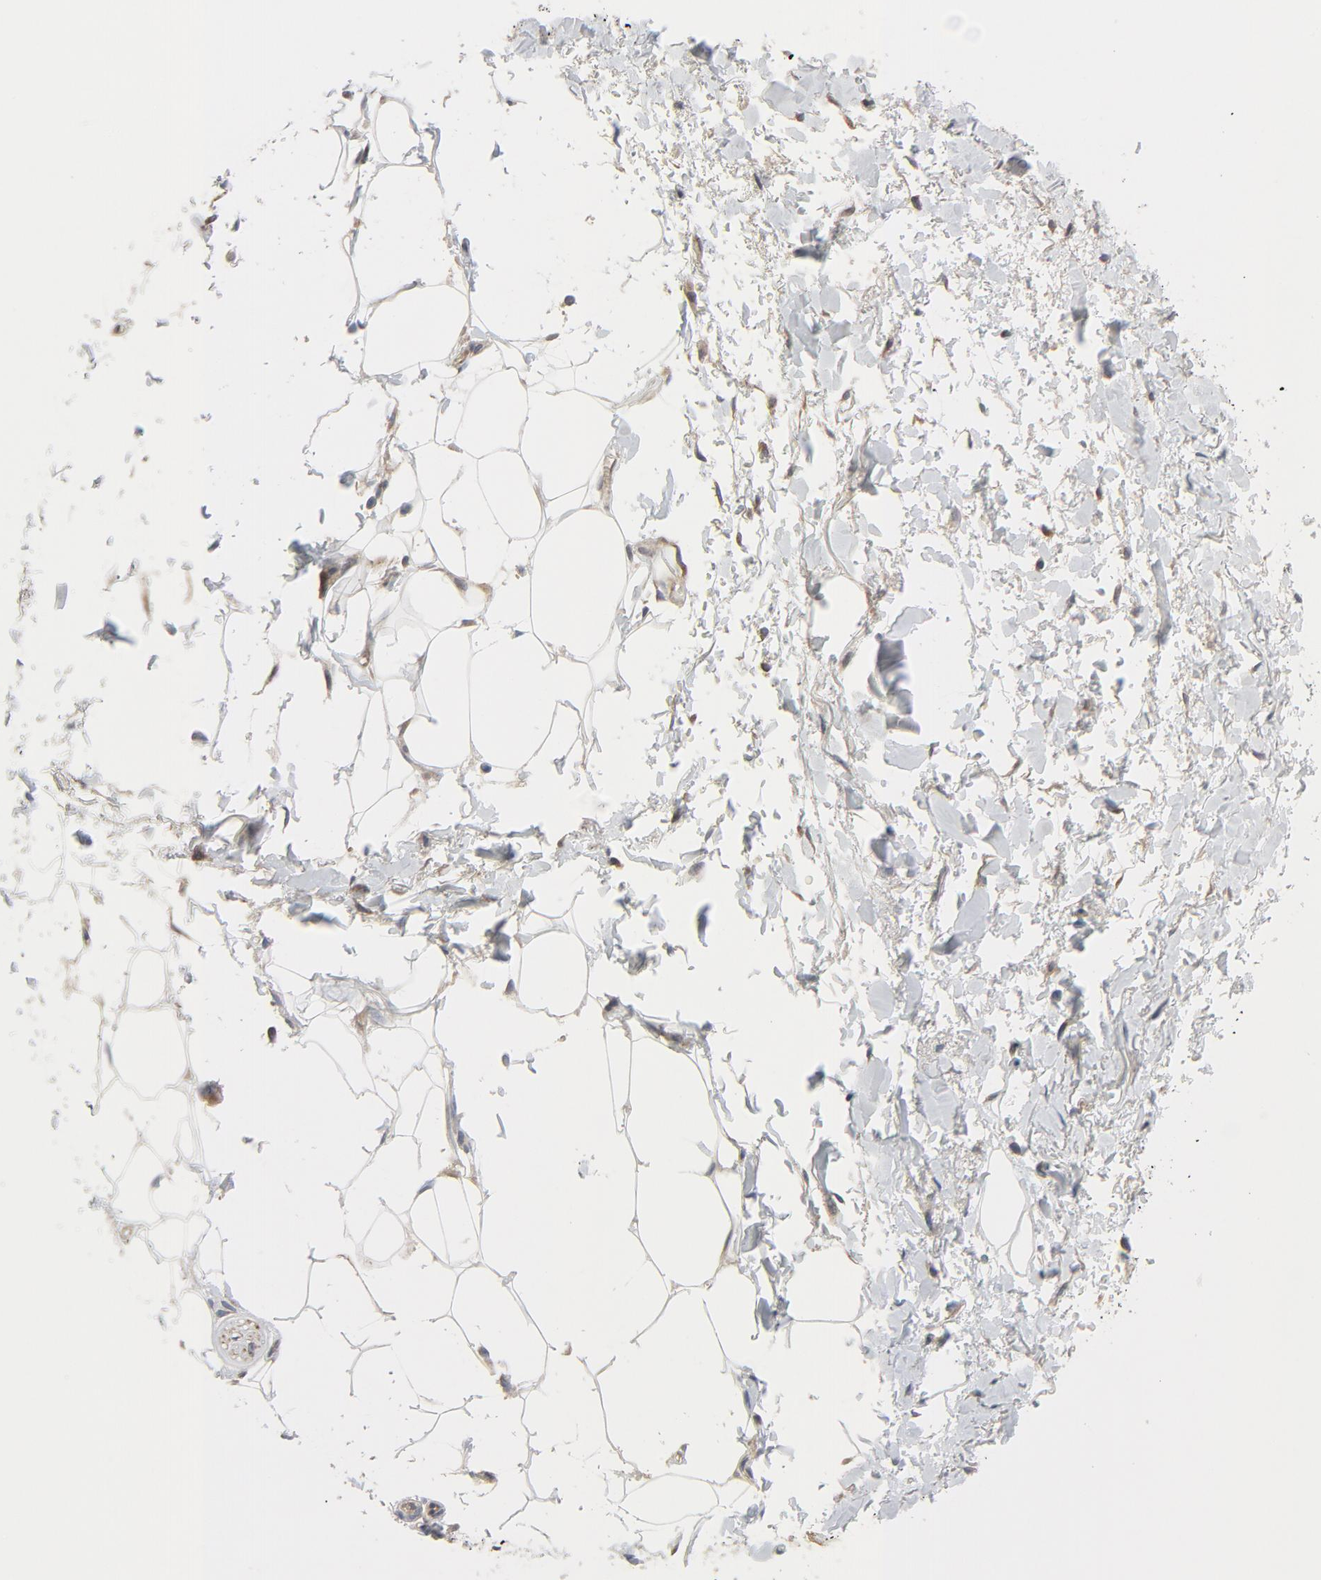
{"staining": {"intensity": "weak", "quantity": "<25%", "location": "cytoplasmic/membranous"}, "tissue": "adipose tissue", "cell_type": "Adipocytes", "image_type": "normal", "snomed": [{"axis": "morphology", "description": "Normal tissue, NOS"}, {"axis": "topography", "description": "Soft tissue"}, {"axis": "topography", "description": "Peripheral nerve tissue"}], "caption": "This is an immunohistochemistry photomicrograph of benign adipose tissue. There is no staining in adipocytes.", "gene": "TSG101", "patient": {"sex": "female", "age": 71}}